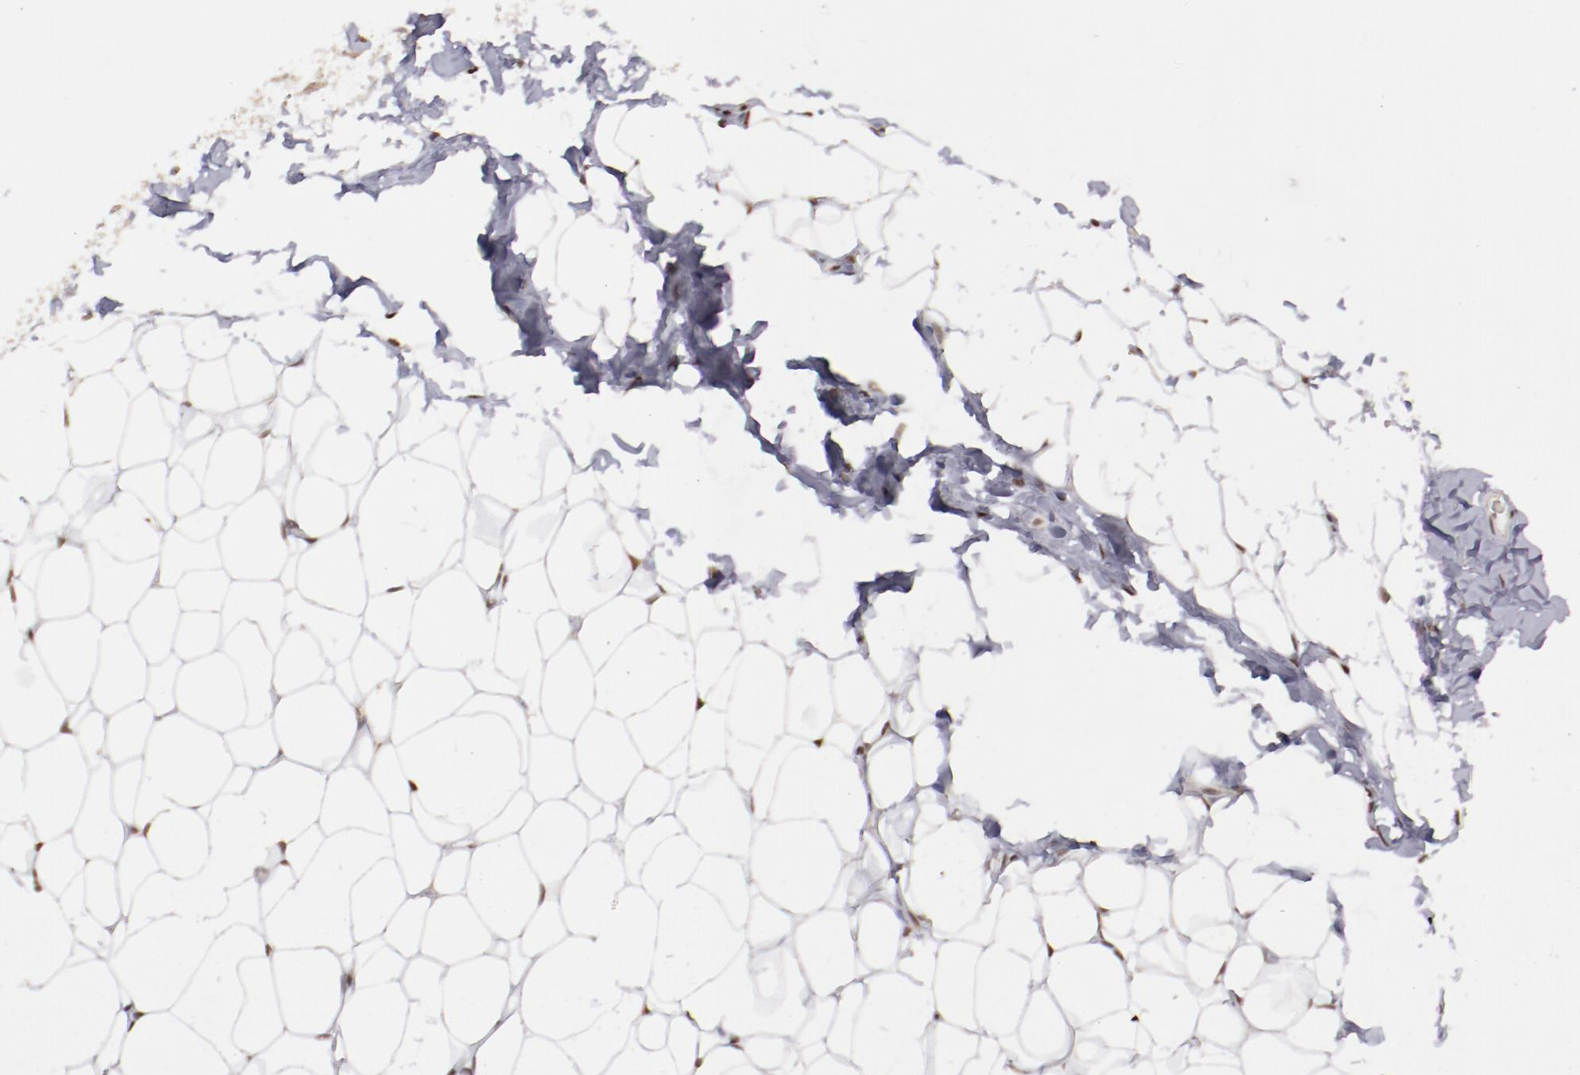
{"staining": {"intensity": "moderate", "quantity": ">75%", "location": "nuclear"}, "tissue": "adipose tissue", "cell_type": "Adipocytes", "image_type": "normal", "snomed": [{"axis": "morphology", "description": "Normal tissue, NOS"}, {"axis": "topography", "description": "Soft tissue"}], "caption": "Immunohistochemistry (IHC) histopathology image of unremarkable adipose tissue: adipose tissue stained using immunohistochemistry demonstrates medium levels of moderate protein expression localized specifically in the nuclear of adipocytes, appearing as a nuclear brown color.", "gene": "ARNT", "patient": {"sex": "male", "age": 26}}